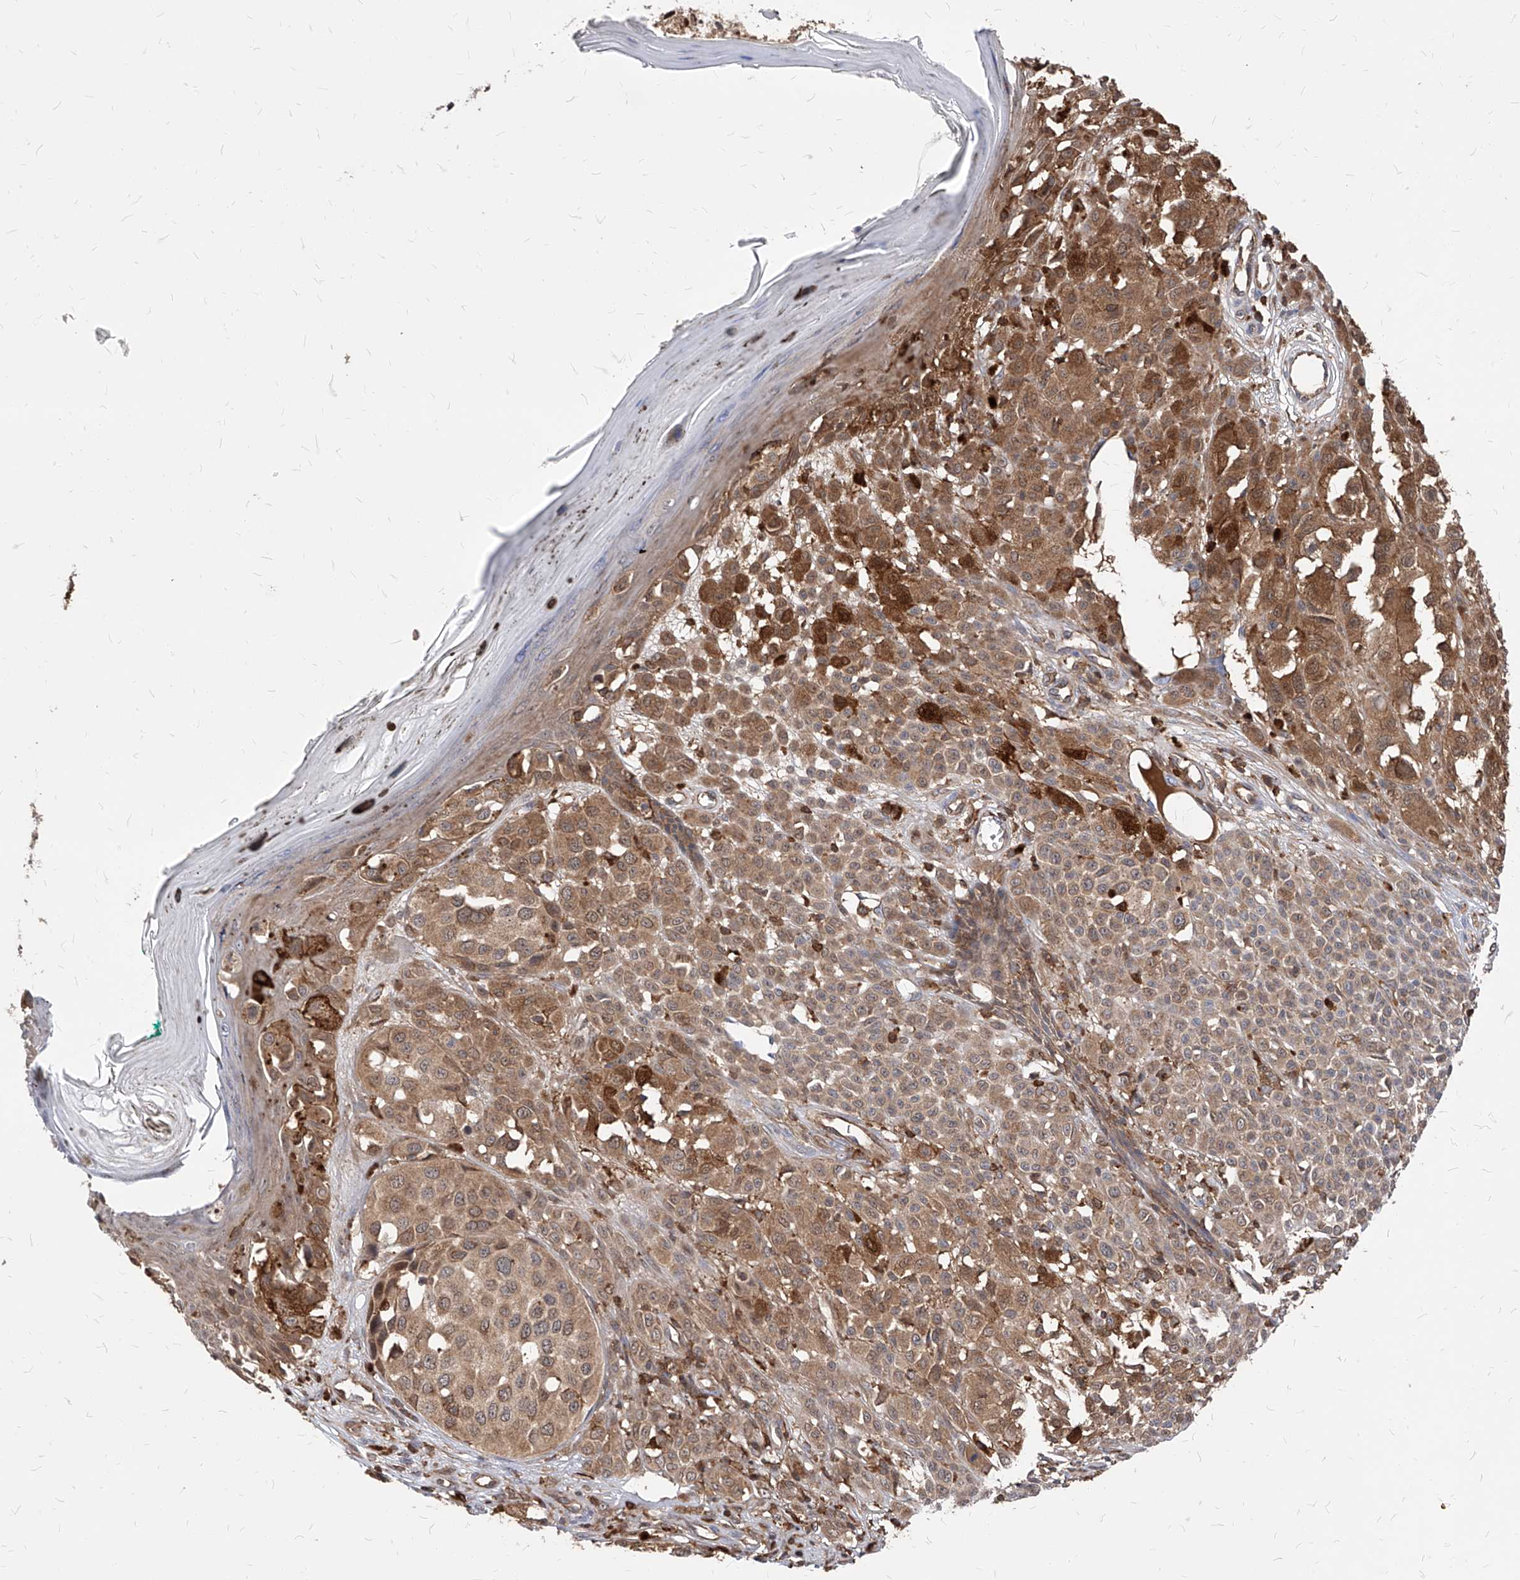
{"staining": {"intensity": "moderate", "quantity": ">75%", "location": "cytoplasmic/membranous,nuclear"}, "tissue": "melanoma", "cell_type": "Tumor cells", "image_type": "cancer", "snomed": [{"axis": "morphology", "description": "Malignant melanoma, NOS"}, {"axis": "topography", "description": "Skin of leg"}], "caption": "A brown stain shows moderate cytoplasmic/membranous and nuclear expression of a protein in human melanoma tumor cells.", "gene": "ABRACL", "patient": {"sex": "female", "age": 72}}